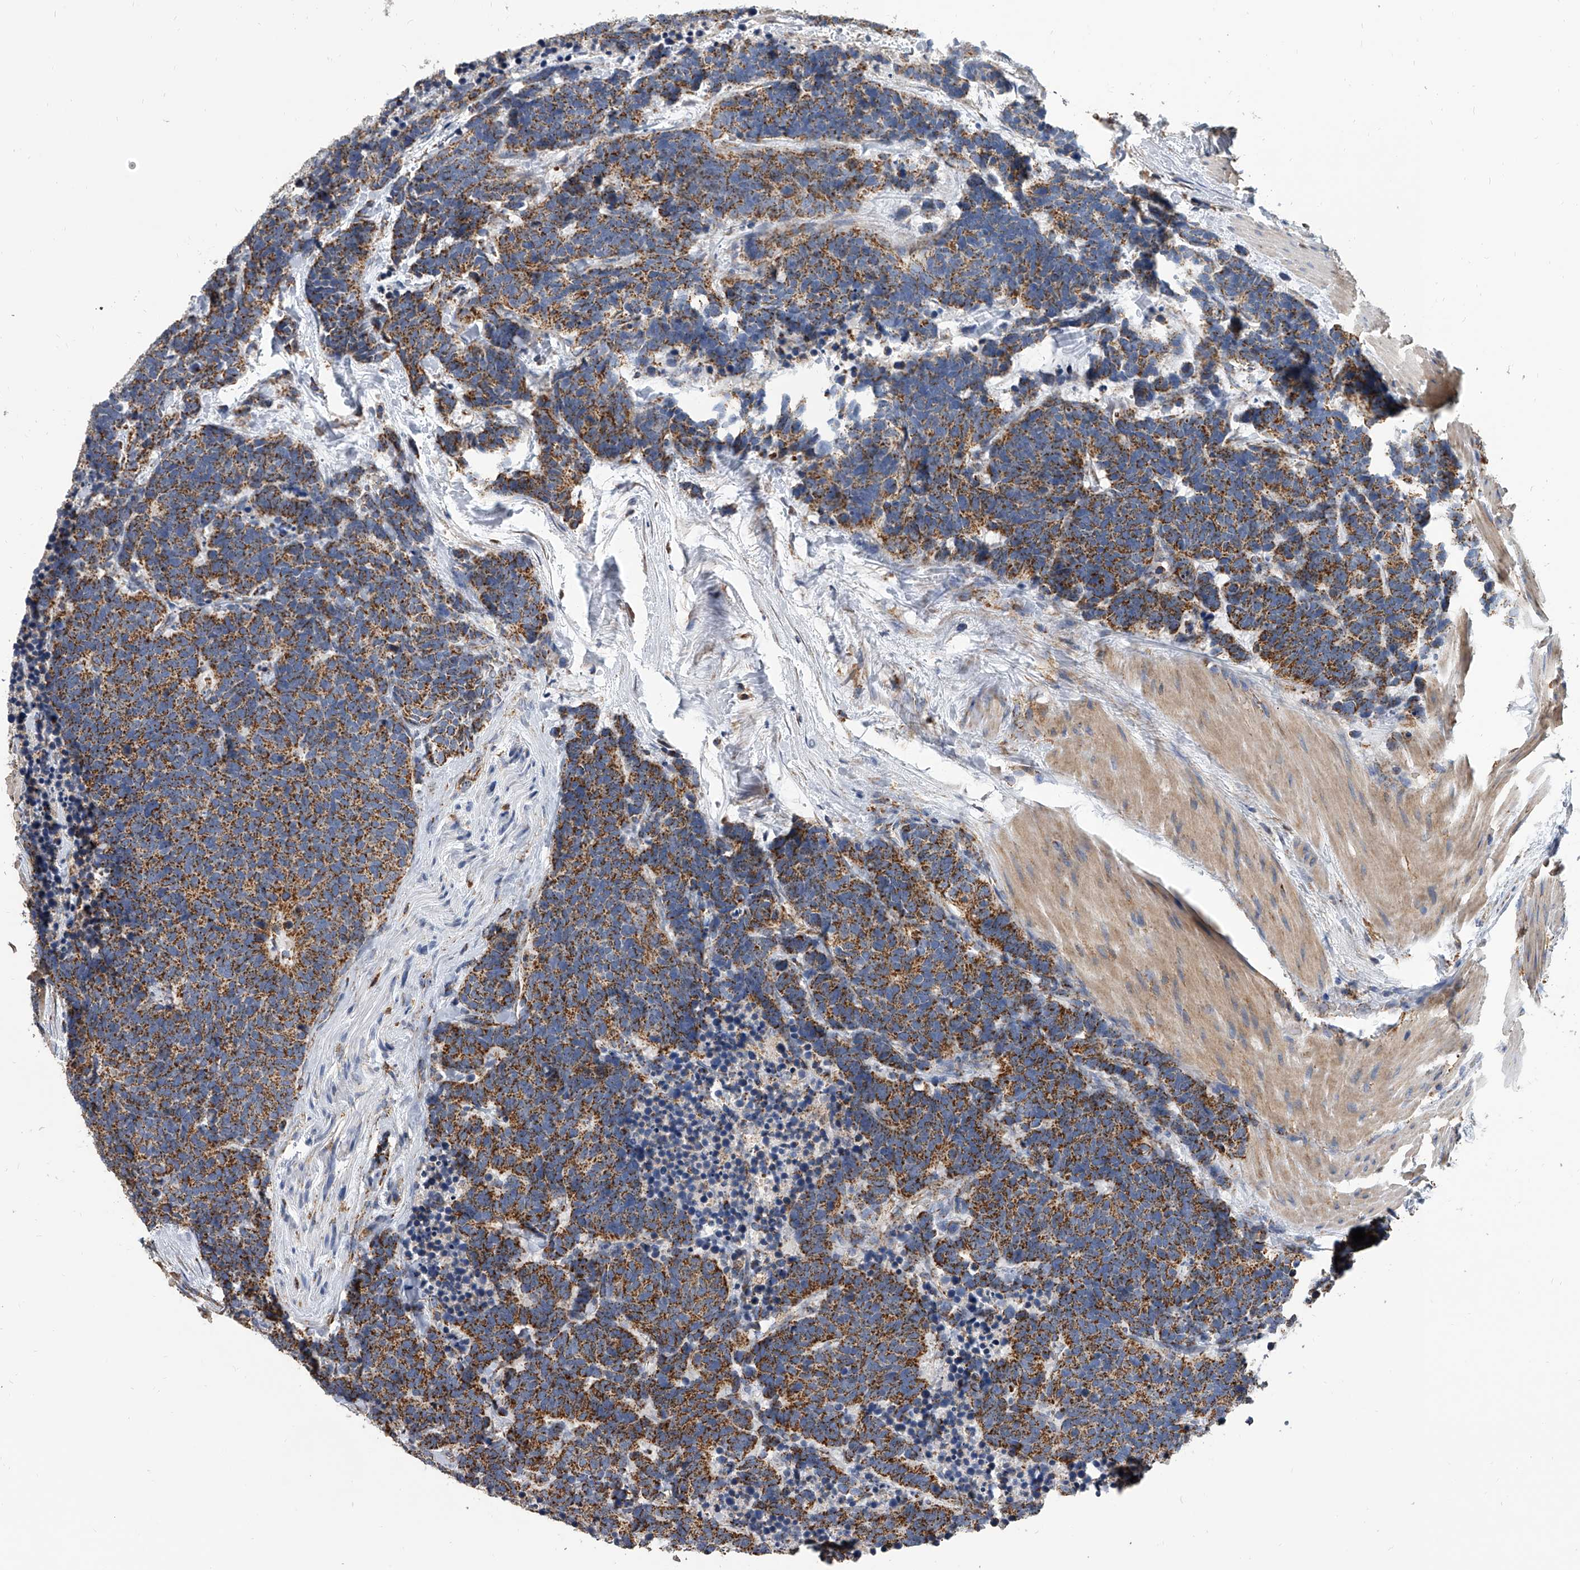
{"staining": {"intensity": "strong", "quantity": ">75%", "location": "cytoplasmic/membranous"}, "tissue": "carcinoid", "cell_type": "Tumor cells", "image_type": "cancer", "snomed": [{"axis": "morphology", "description": "Carcinoma, NOS"}, {"axis": "morphology", "description": "Carcinoid, malignant, NOS"}, {"axis": "topography", "description": "Urinary bladder"}], "caption": "IHC photomicrograph of human carcinoid stained for a protein (brown), which reveals high levels of strong cytoplasmic/membranous positivity in approximately >75% of tumor cells.", "gene": "MRPL28", "patient": {"sex": "male", "age": 57}}